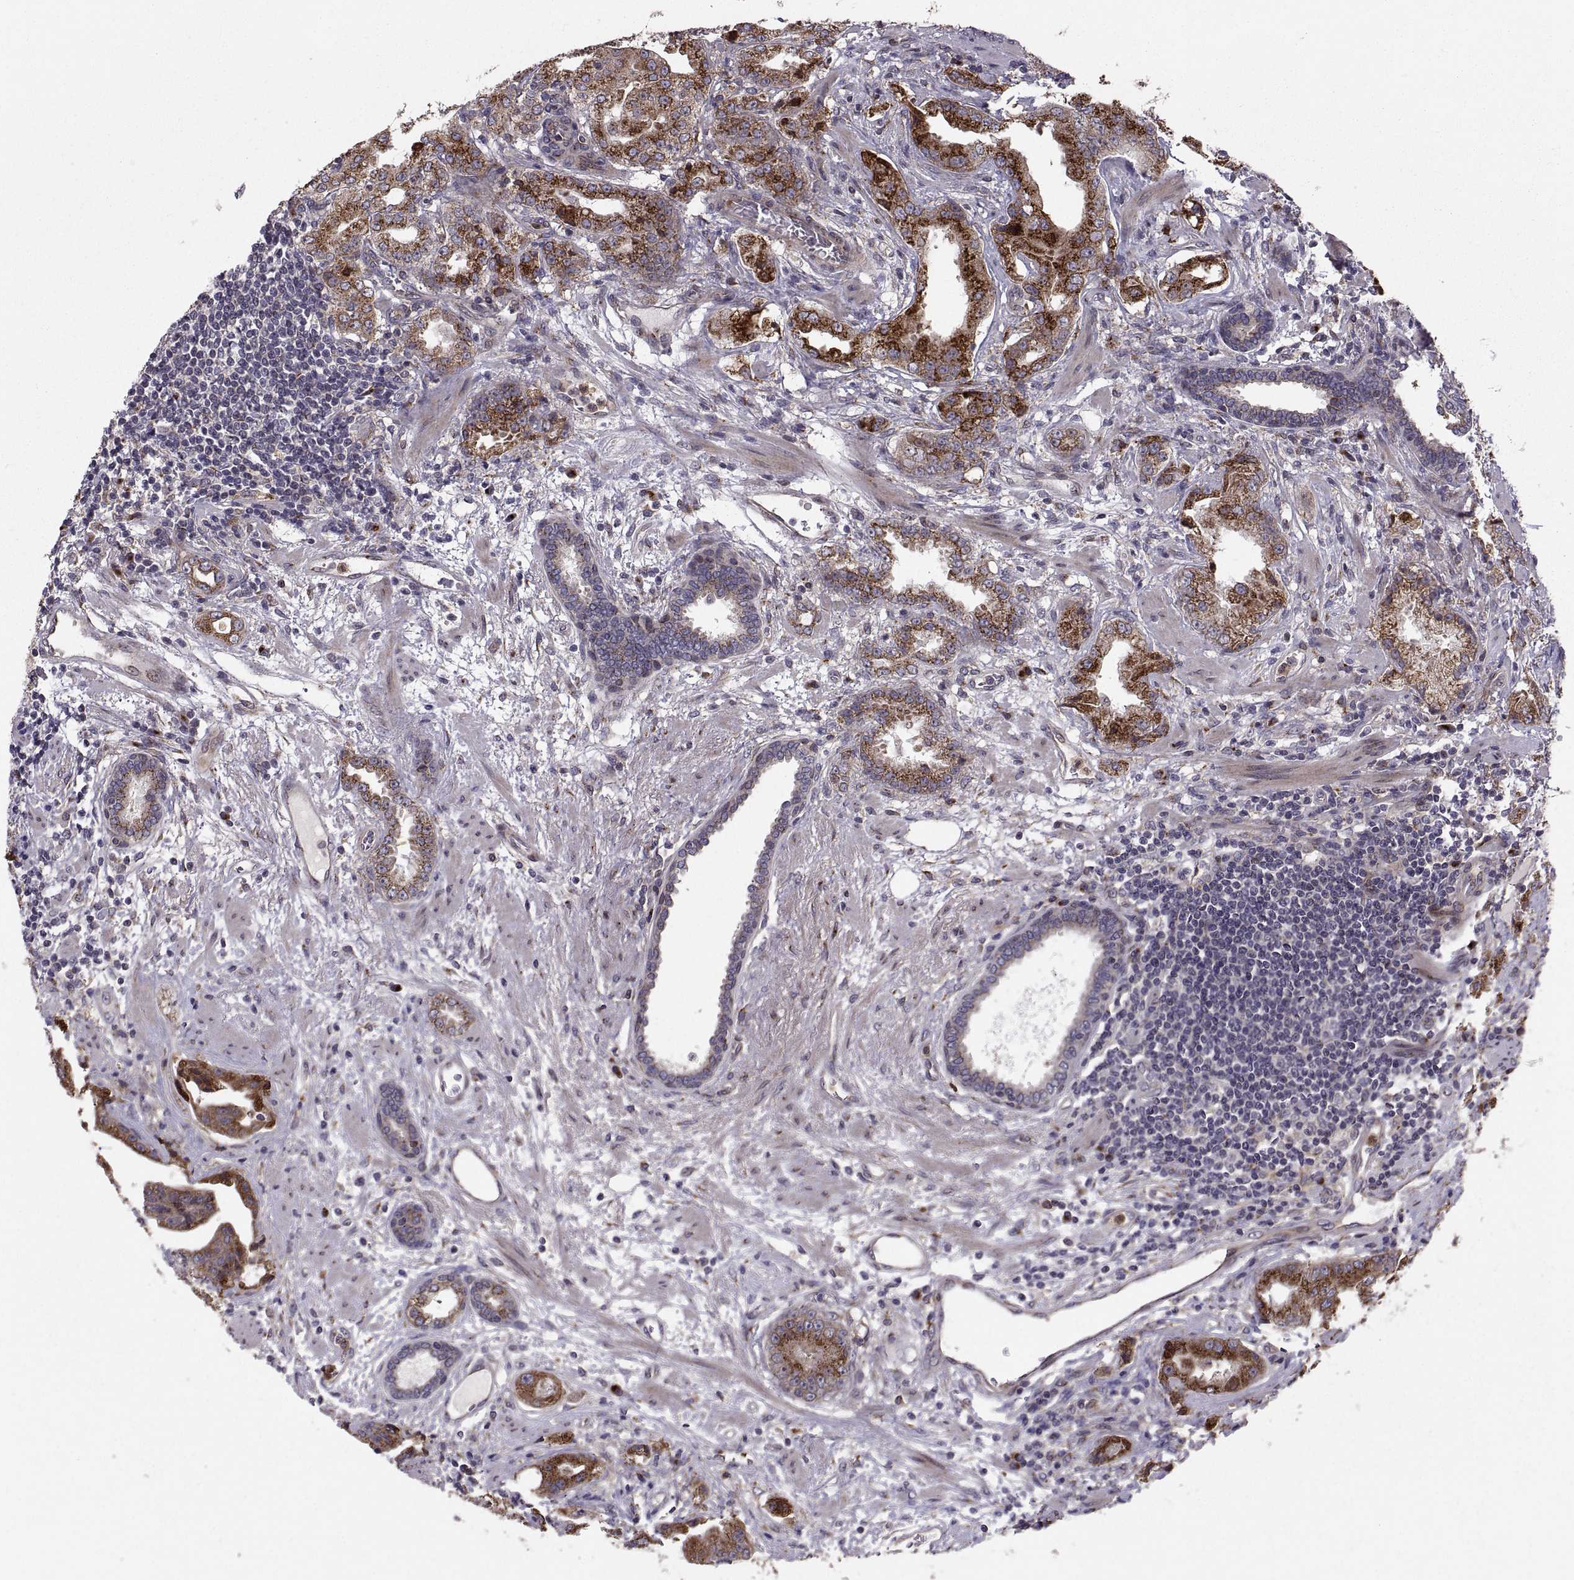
{"staining": {"intensity": "strong", "quantity": ">75%", "location": "cytoplasmic/membranous"}, "tissue": "prostate cancer", "cell_type": "Tumor cells", "image_type": "cancer", "snomed": [{"axis": "morphology", "description": "Adenocarcinoma, Low grade"}, {"axis": "topography", "description": "Prostate"}], "caption": "Brown immunohistochemical staining in prostate low-grade adenocarcinoma displays strong cytoplasmic/membranous staining in approximately >75% of tumor cells. The staining was performed using DAB, with brown indicating positive protein expression. Nuclei are stained blue with hematoxylin.", "gene": "TESC", "patient": {"sex": "male", "age": 62}}